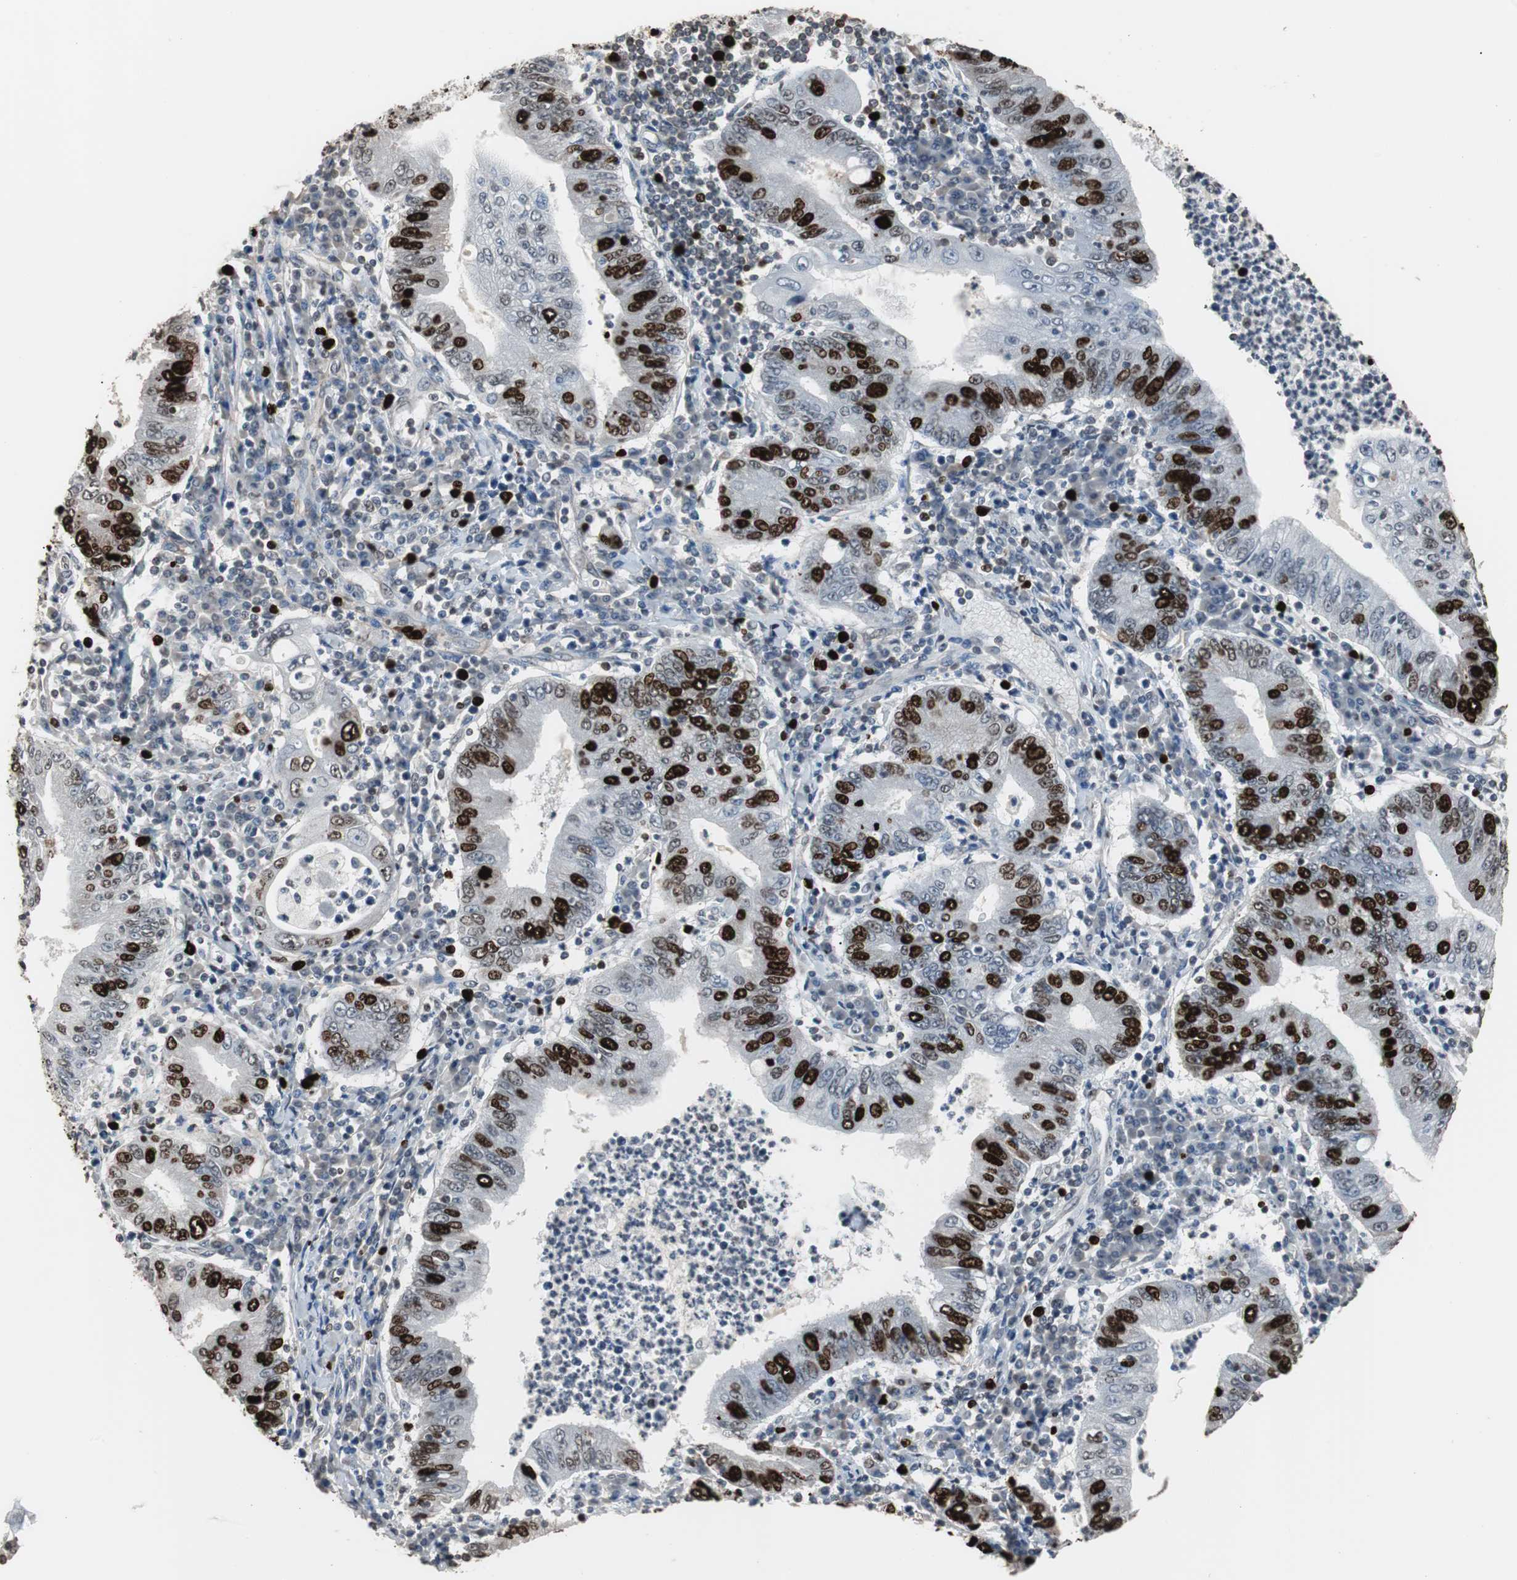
{"staining": {"intensity": "strong", "quantity": "25%-75%", "location": "nuclear"}, "tissue": "stomach cancer", "cell_type": "Tumor cells", "image_type": "cancer", "snomed": [{"axis": "morphology", "description": "Normal tissue, NOS"}, {"axis": "morphology", "description": "Adenocarcinoma, NOS"}, {"axis": "topography", "description": "Esophagus"}, {"axis": "topography", "description": "Stomach, upper"}, {"axis": "topography", "description": "Peripheral nerve tissue"}], "caption": "High-power microscopy captured an immunohistochemistry image of stomach cancer (adenocarcinoma), revealing strong nuclear staining in about 25%-75% of tumor cells.", "gene": "TOP2A", "patient": {"sex": "male", "age": 62}}